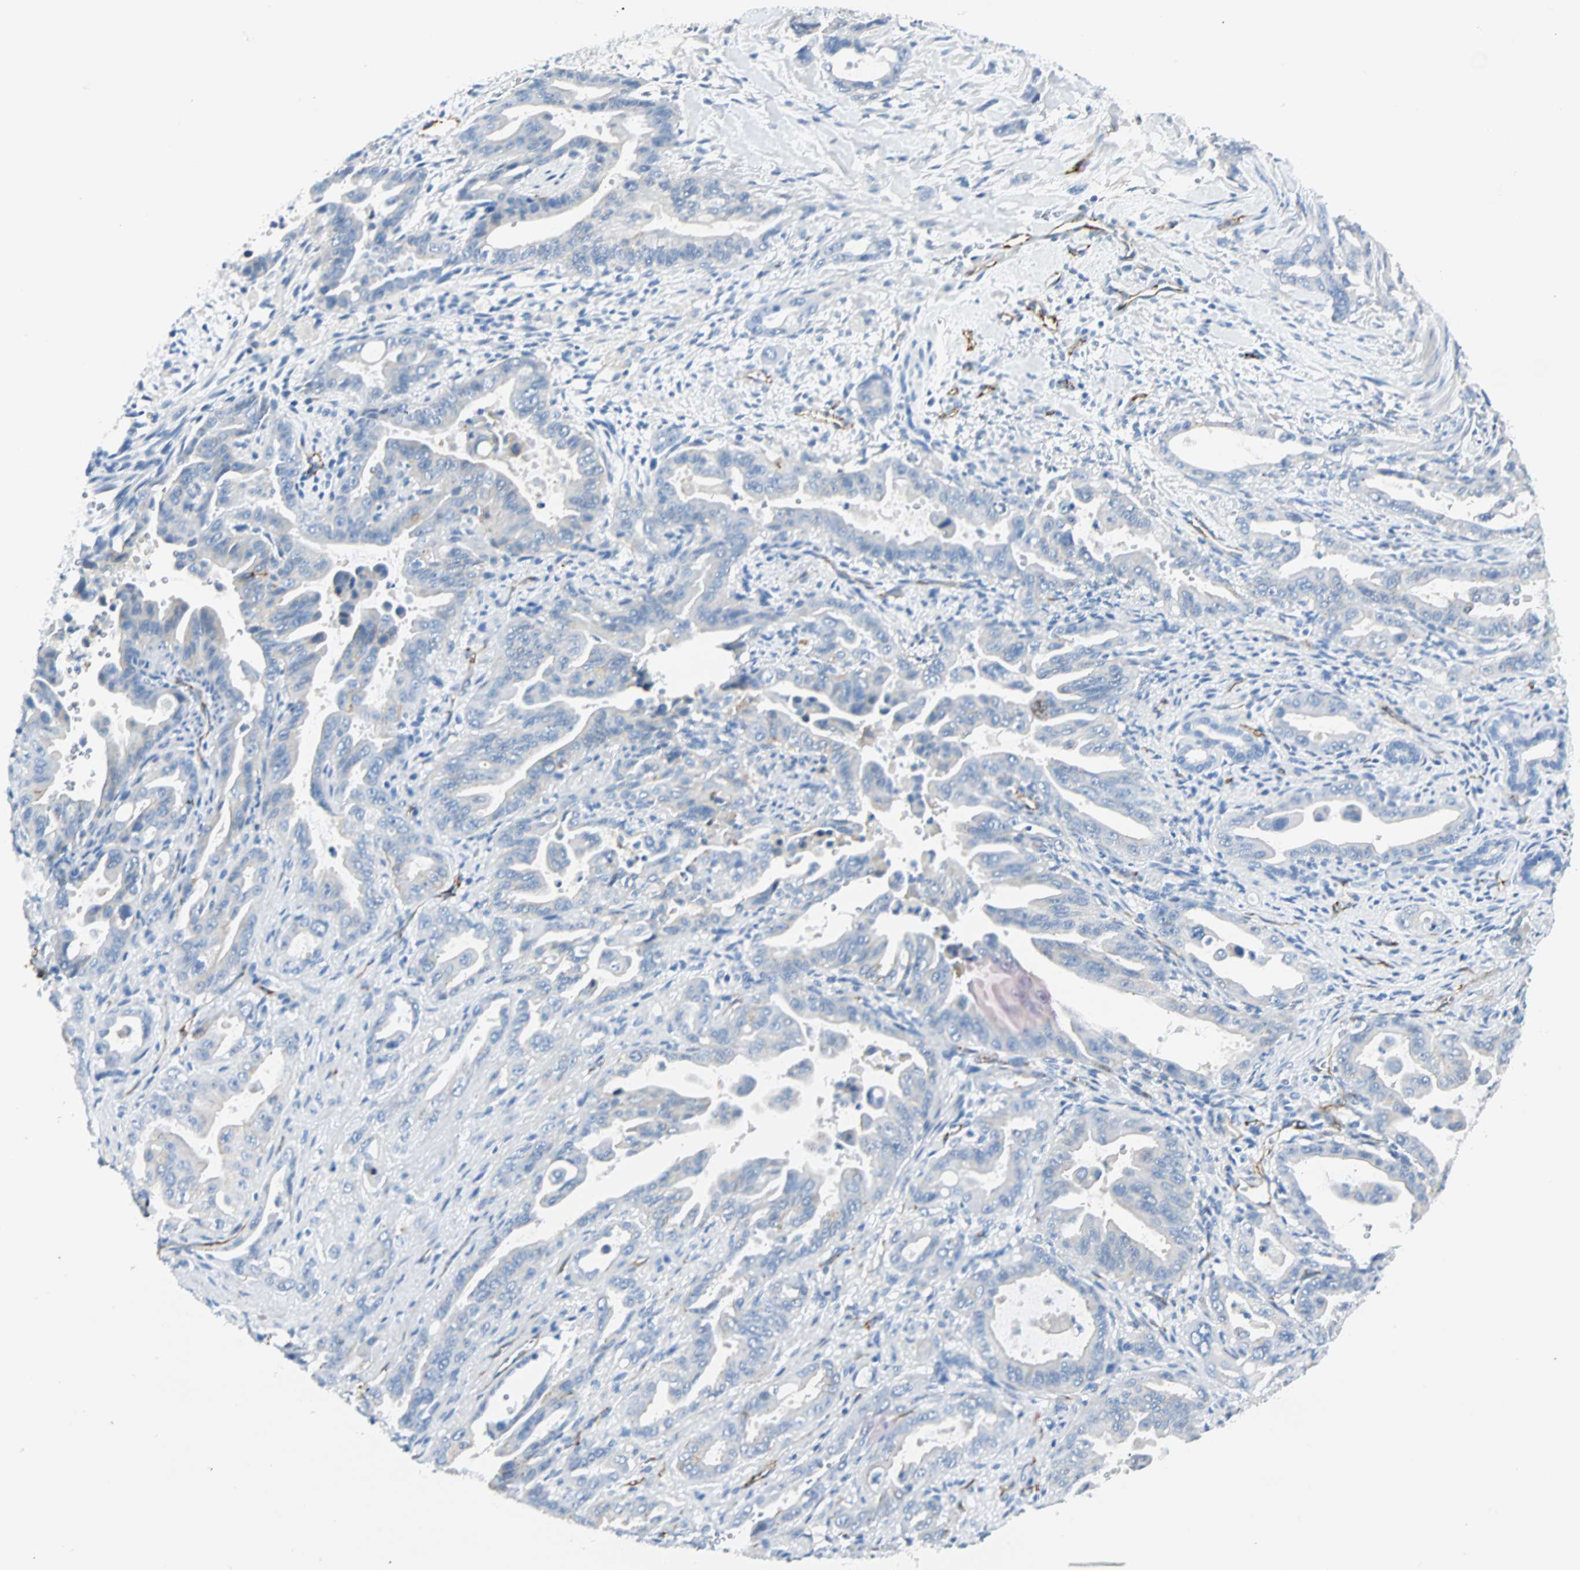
{"staining": {"intensity": "weak", "quantity": "<25%", "location": "cytoplasmic/membranous"}, "tissue": "pancreatic cancer", "cell_type": "Tumor cells", "image_type": "cancer", "snomed": [{"axis": "morphology", "description": "Adenocarcinoma, NOS"}, {"axis": "topography", "description": "Pancreas"}], "caption": "IHC micrograph of neoplastic tissue: human pancreatic cancer (adenocarcinoma) stained with DAB displays no significant protein expression in tumor cells. The staining was performed using DAB (3,3'-diaminobenzidine) to visualize the protein expression in brown, while the nuclei were stained in blue with hematoxylin (Magnification: 20x).", "gene": "VPS9D1", "patient": {"sex": "male", "age": 70}}